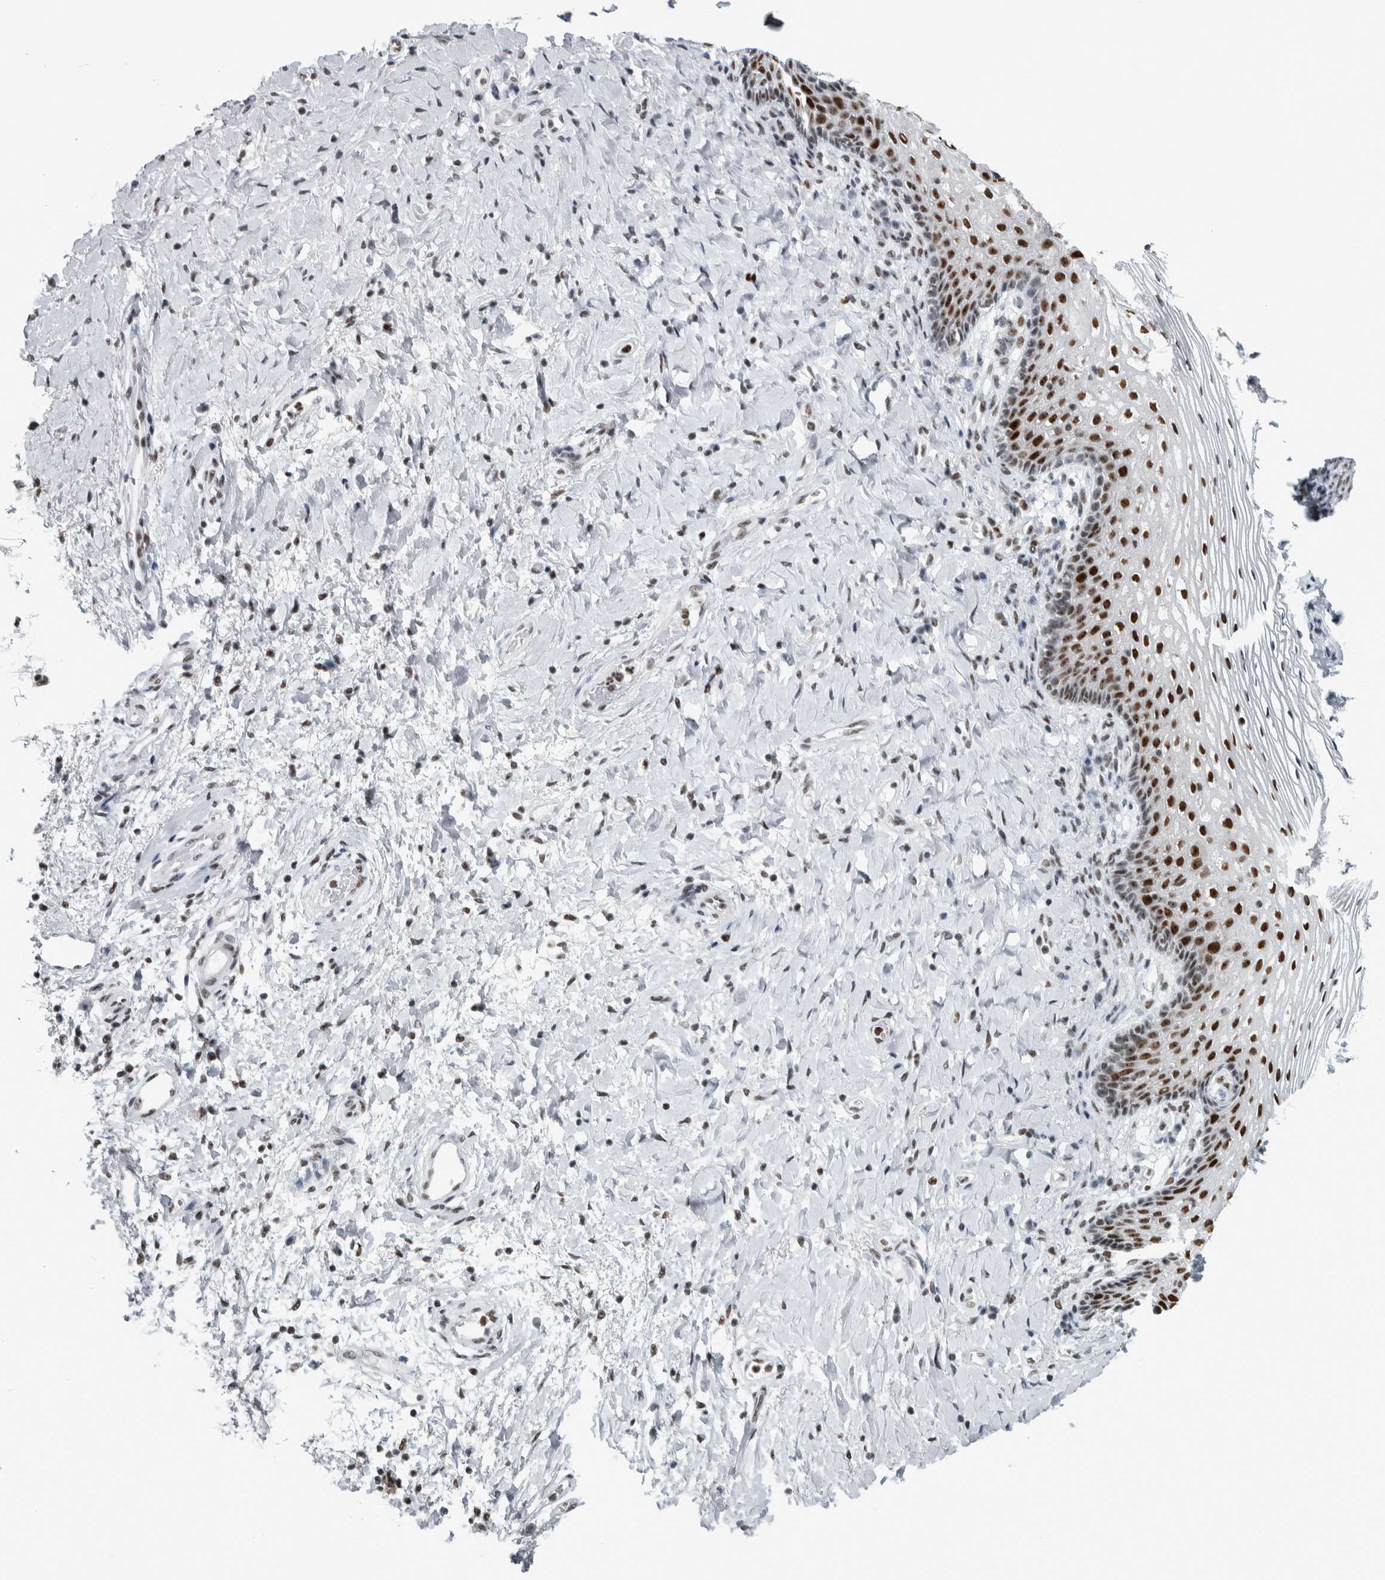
{"staining": {"intensity": "strong", "quantity": ">75%", "location": "nuclear"}, "tissue": "vagina", "cell_type": "Squamous epithelial cells", "image_type": "normal", "snomed": [{"axis": "morphology", "description": "Normal tissue, NOS"}, {"axis": "topography", "description": "Vagina"}], "caption": "Human vagina stained with a protein marker shows strong staining in squamous epithelial cells.", "gene": "TOP2B", "patient": {"sex": "female", "age": 60}}